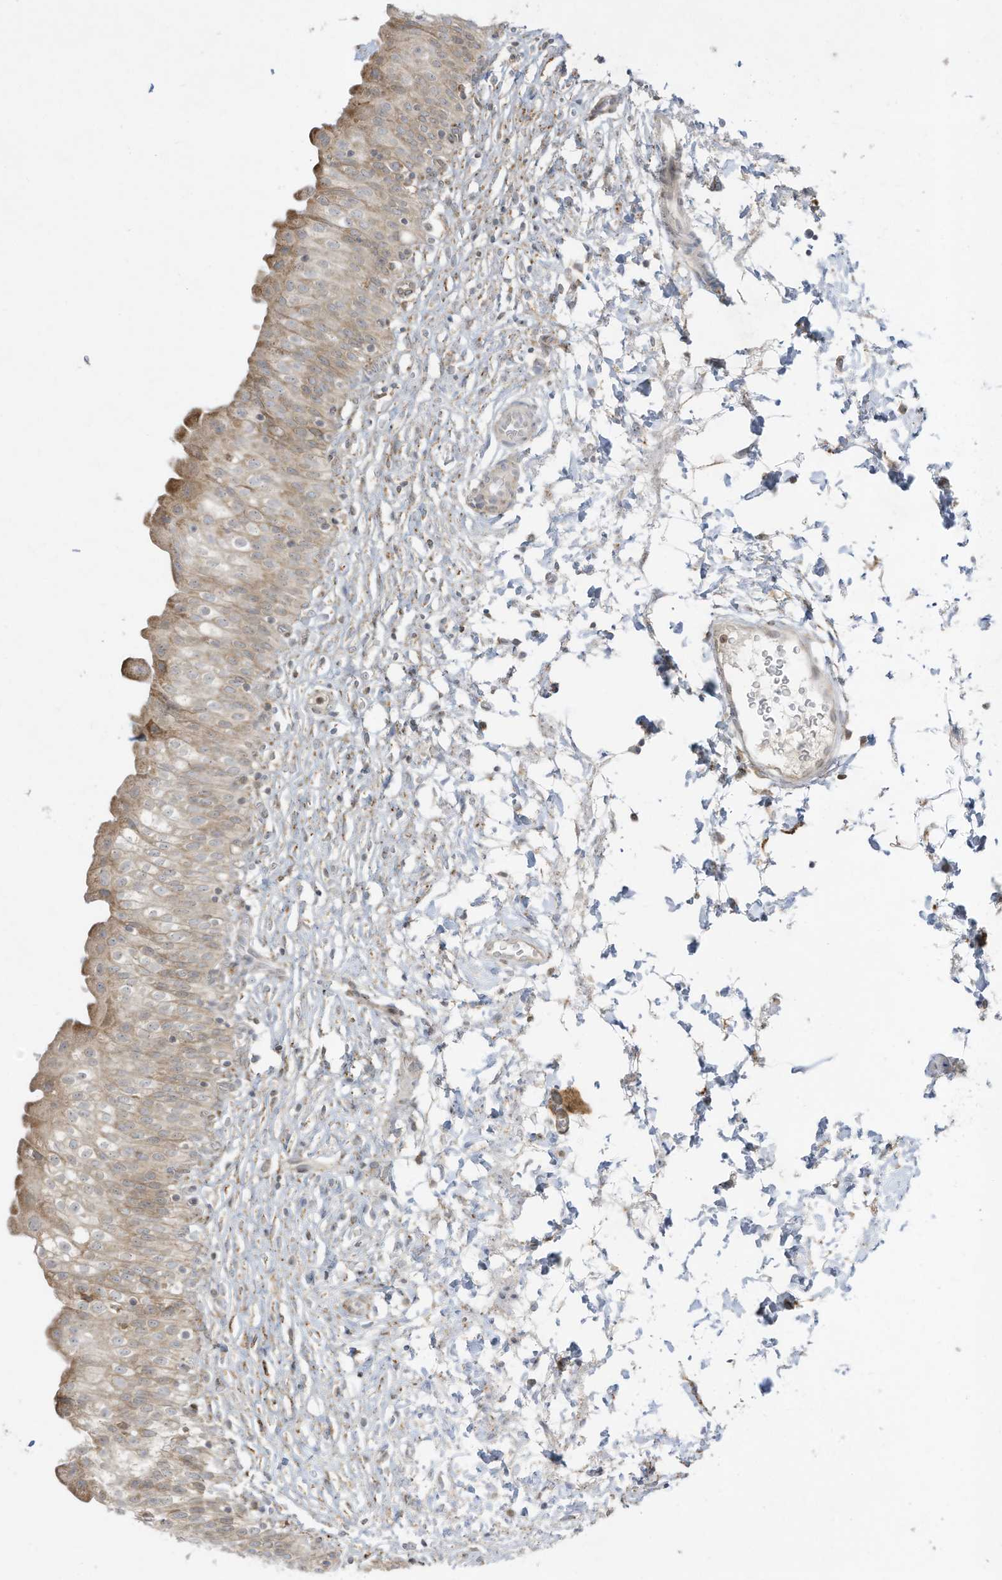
{"staining": {"intensity": "moderate", "quantity": "25%-75%", "location": "cytoplasmic/membranous"}, "tissue": "urinary bladder", "cell_type": "Urothelial cells", "image_type": "normal", "snomed": [{"axis": "morphology", "description": "Normal tissue, NOS"}, {"axis": "topography", "description": "Urinary bladder"}], "caption": "A photomicrograph showing moderate cytoplasmic/membranous expression in approximately 25%-75% of urothelial cells in unremarkable urinary bladder, as visualized by brown immunohistochemical staining.", "gene": "PTK6", "patient": {"sex": "male", "age": 55}}